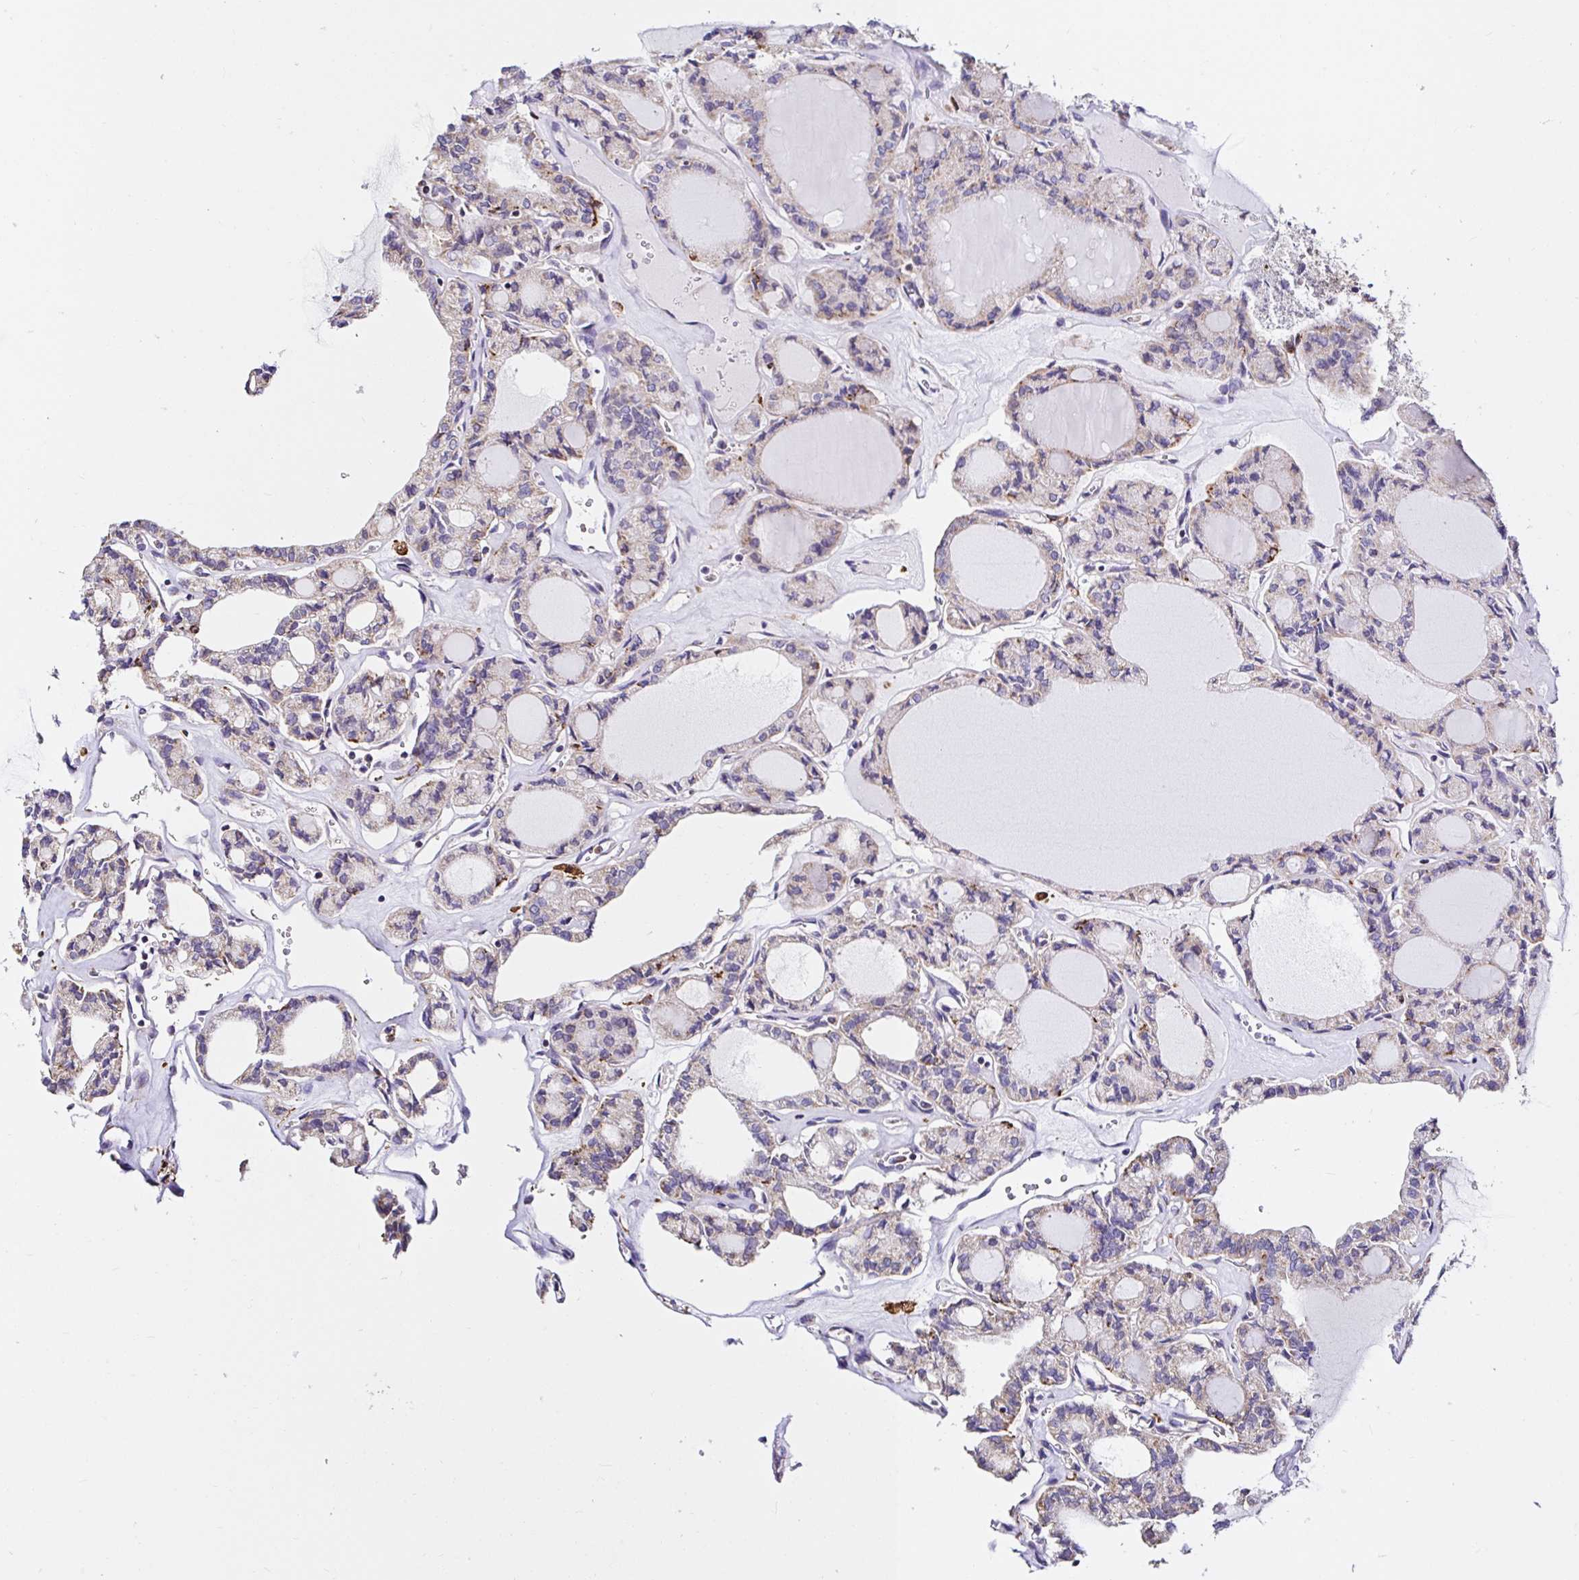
{"staining": {"intensity": "weak", "quantity": "<25%", "location": "cytoplasmic/membranous"}, "tissue": "thyroid cancer", "cell_type": "Tumor cells", "image_type": "cancer", "snomed": [{"axis": "morphology", "description": "Papillary adenocarcinoma, NOS"}, {"axis": "topography", "description": "Thyroid gland"}], "caption": "Immunohistochemistry micrograph of thyroid cancer (papillary adenocarcinoma) stained for a protein (brown), which reveals no positivity in tumor cells.", "gene": "MSR1", "patient": {"sex": "male", "age": 87}}